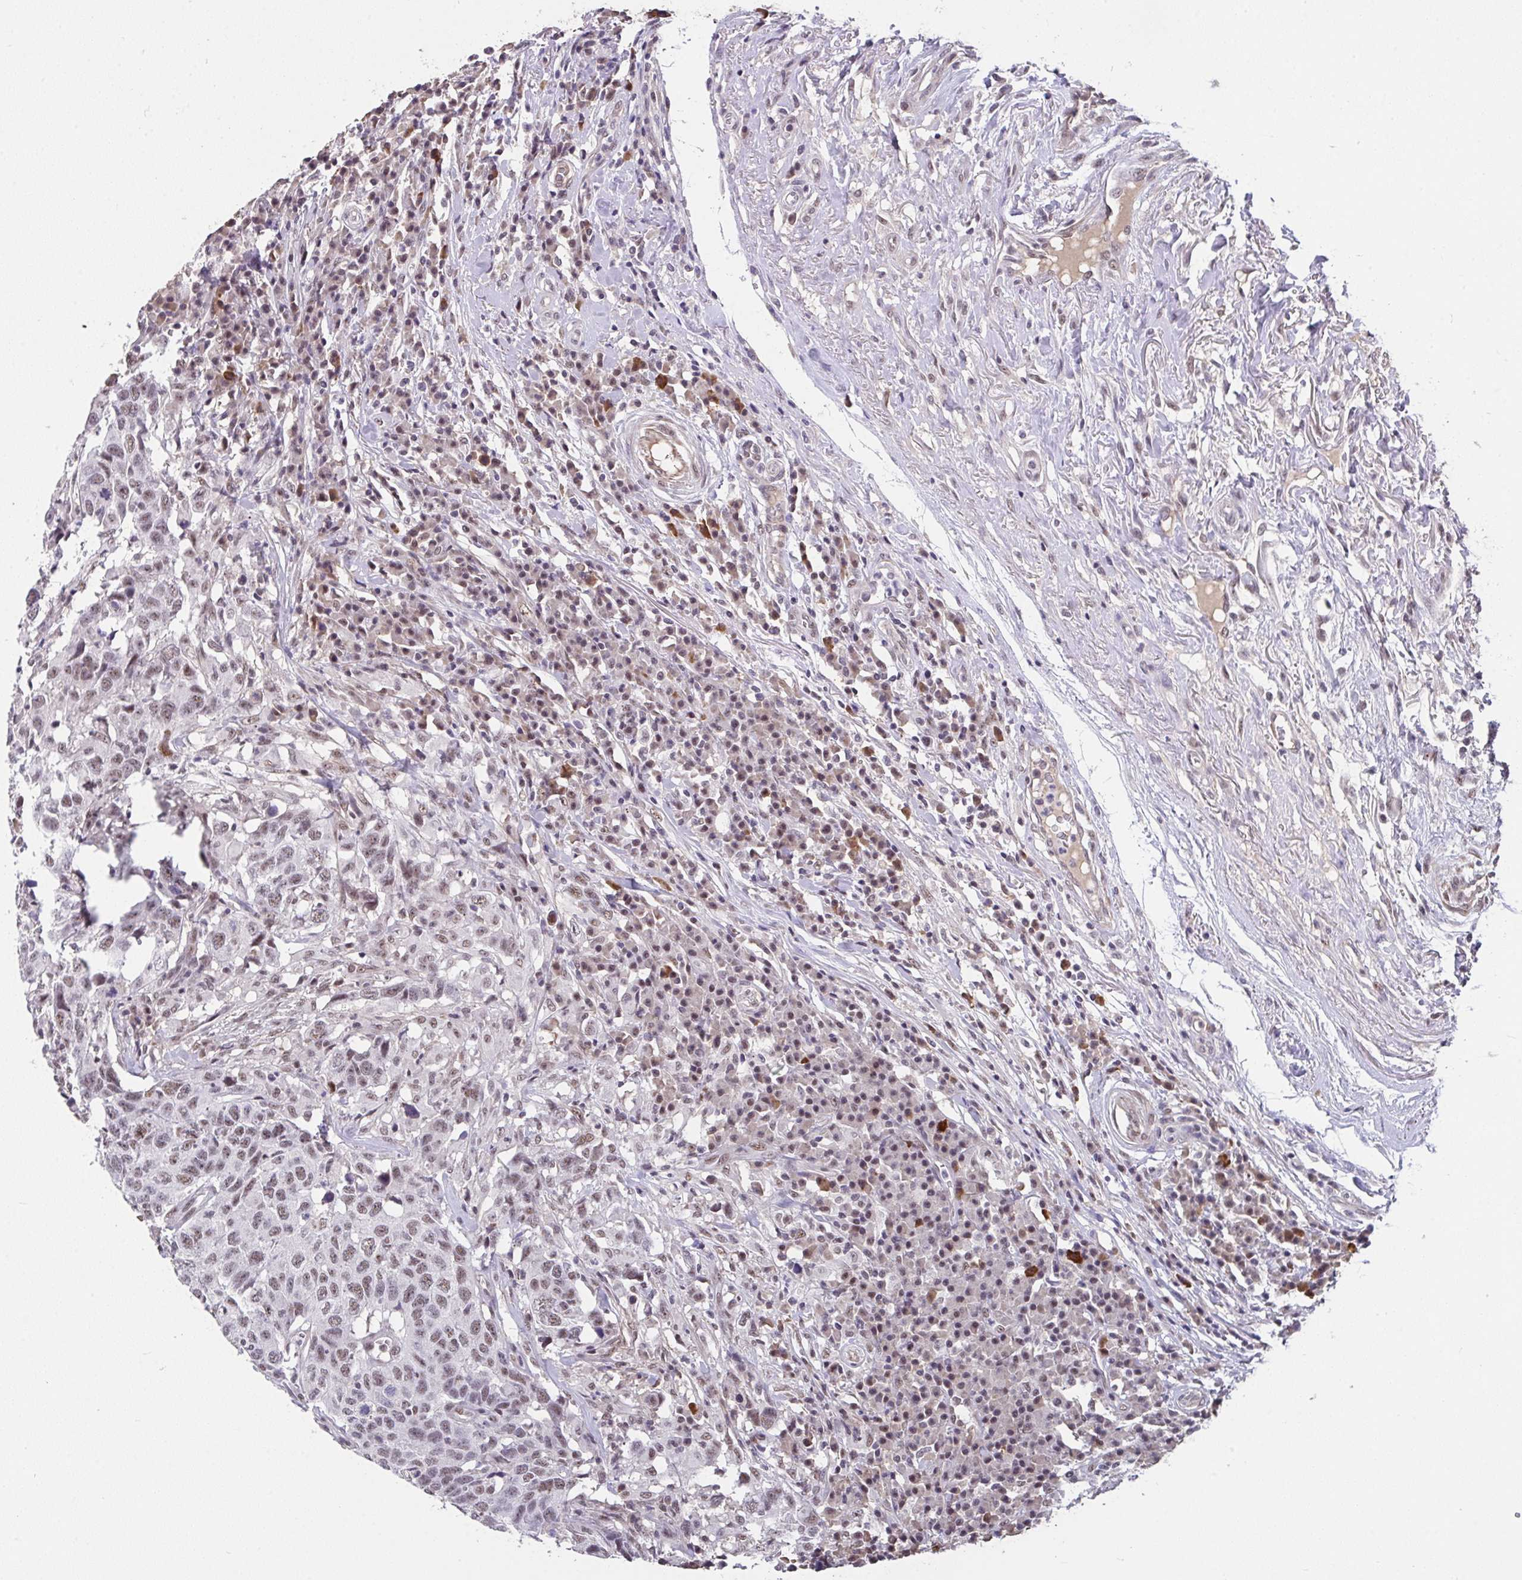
{"staining": {"intensity": "weak", "quantity": ">75%", "location": "nuclear"}, "tissue": "head and neck cancer", "cell_type": "Tumor cells", "image_type": "cancer", "snomed": [{"axis": "morphology", "description": "Normal tissue, NOS"}, {"axis": "morphology", "description": "Squamous cell carcinoma, NOS"}, {"axis": "topography", "description": "Skeletal muscle"}, {"axis": "topography", "description": "Vascular tissue"}, {"axis": "topography", "description": "Peripheral nerve tissue"}, {"axis": "topography", "description": "Head-Neck"}], "caption": "This image reveals immunohistochemistry (IHC) staining of head and neck squamous cell carcinoma, with low weak nuclear expression in about >75% of tumor cells.", "gene": "RBBP6", "patient": {"sex": "male", "age": 66}}